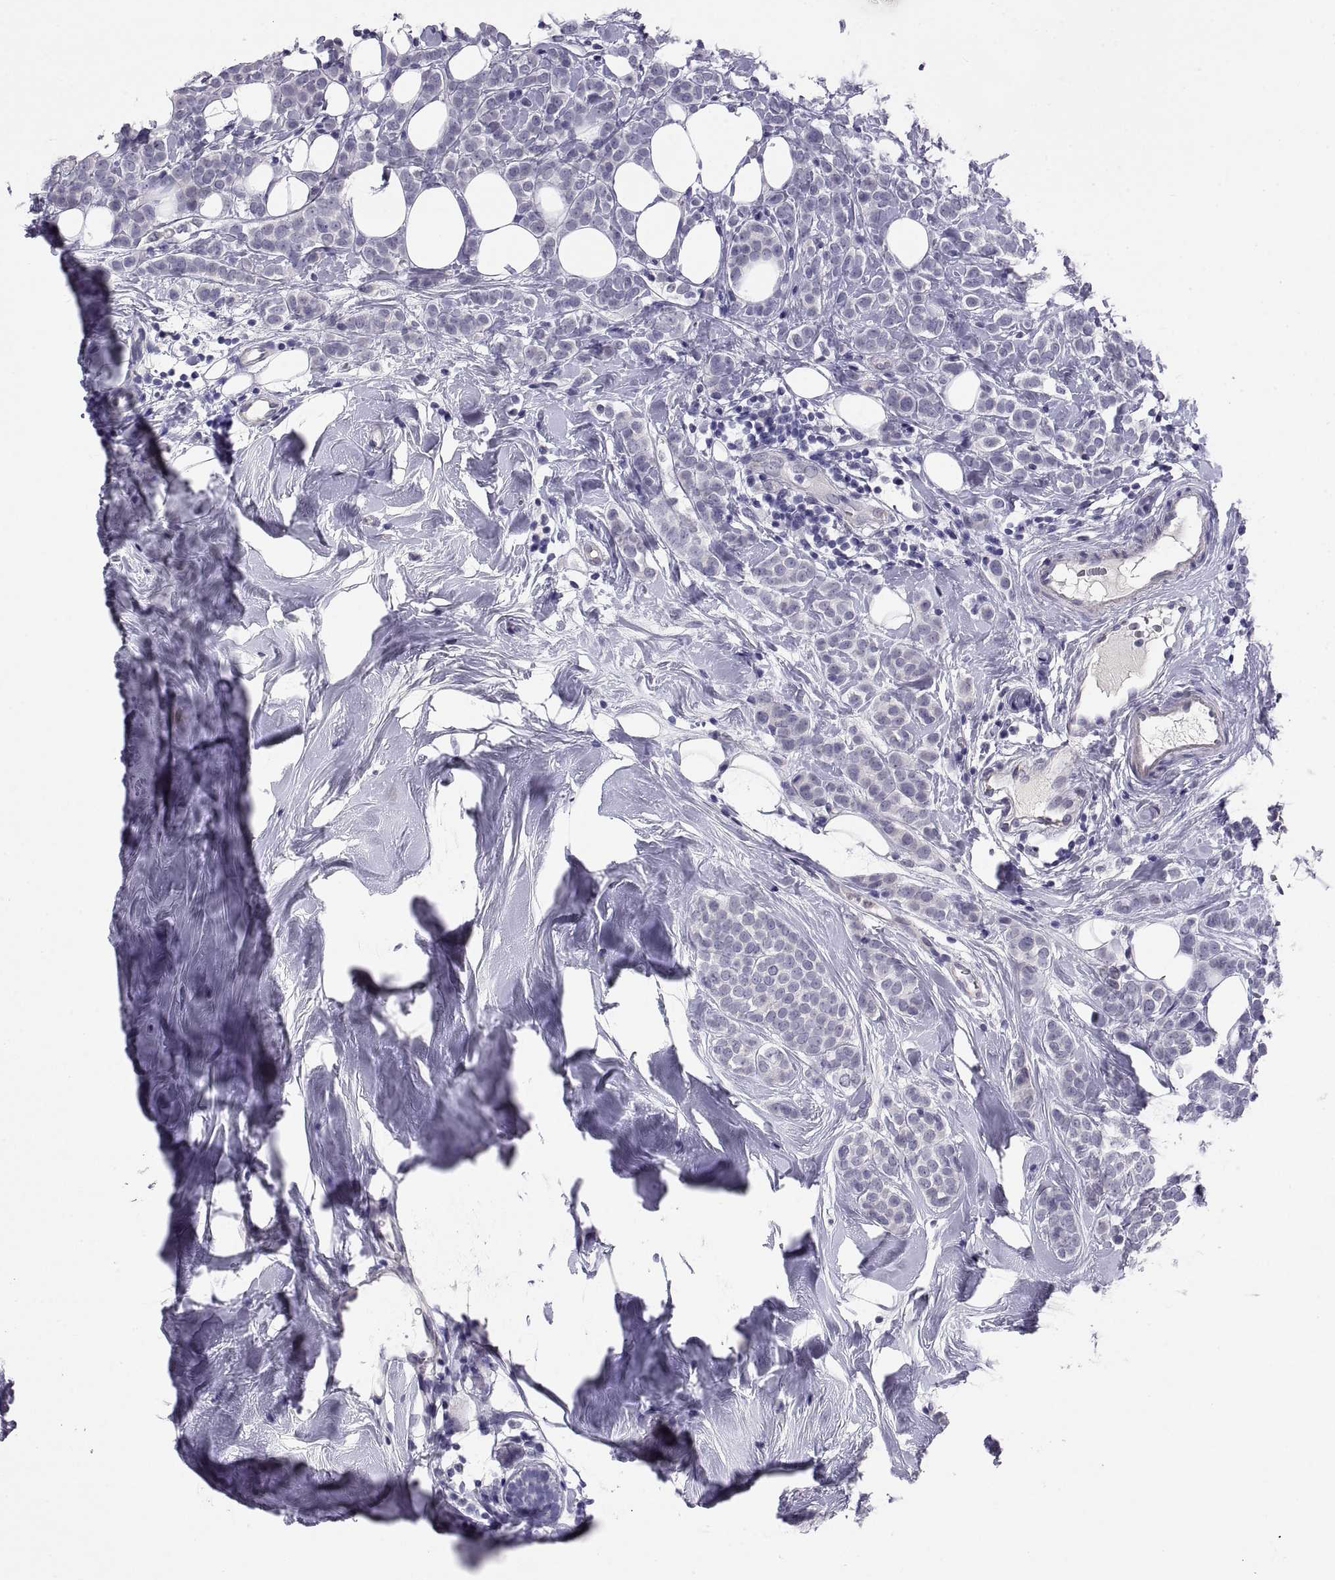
{"staining": {"intensity": "negative", "quantity": "none", "location": "none"}, "tissue": "breast cancer", "cell_type": "Tumor cells", "image_type": "cancer", "snomed": [{"axis": "morphology", "description": "Lobular carcinoma"}, {"axis": "topography", "description": "Breast"}], "caption": "Human breast cancer stained for a protein using immunohistochemistry (IHC) demonstrates no expression in tumor cells.", "gene": "TEX13A", "patient": {"sex": "female", "age": 49}}